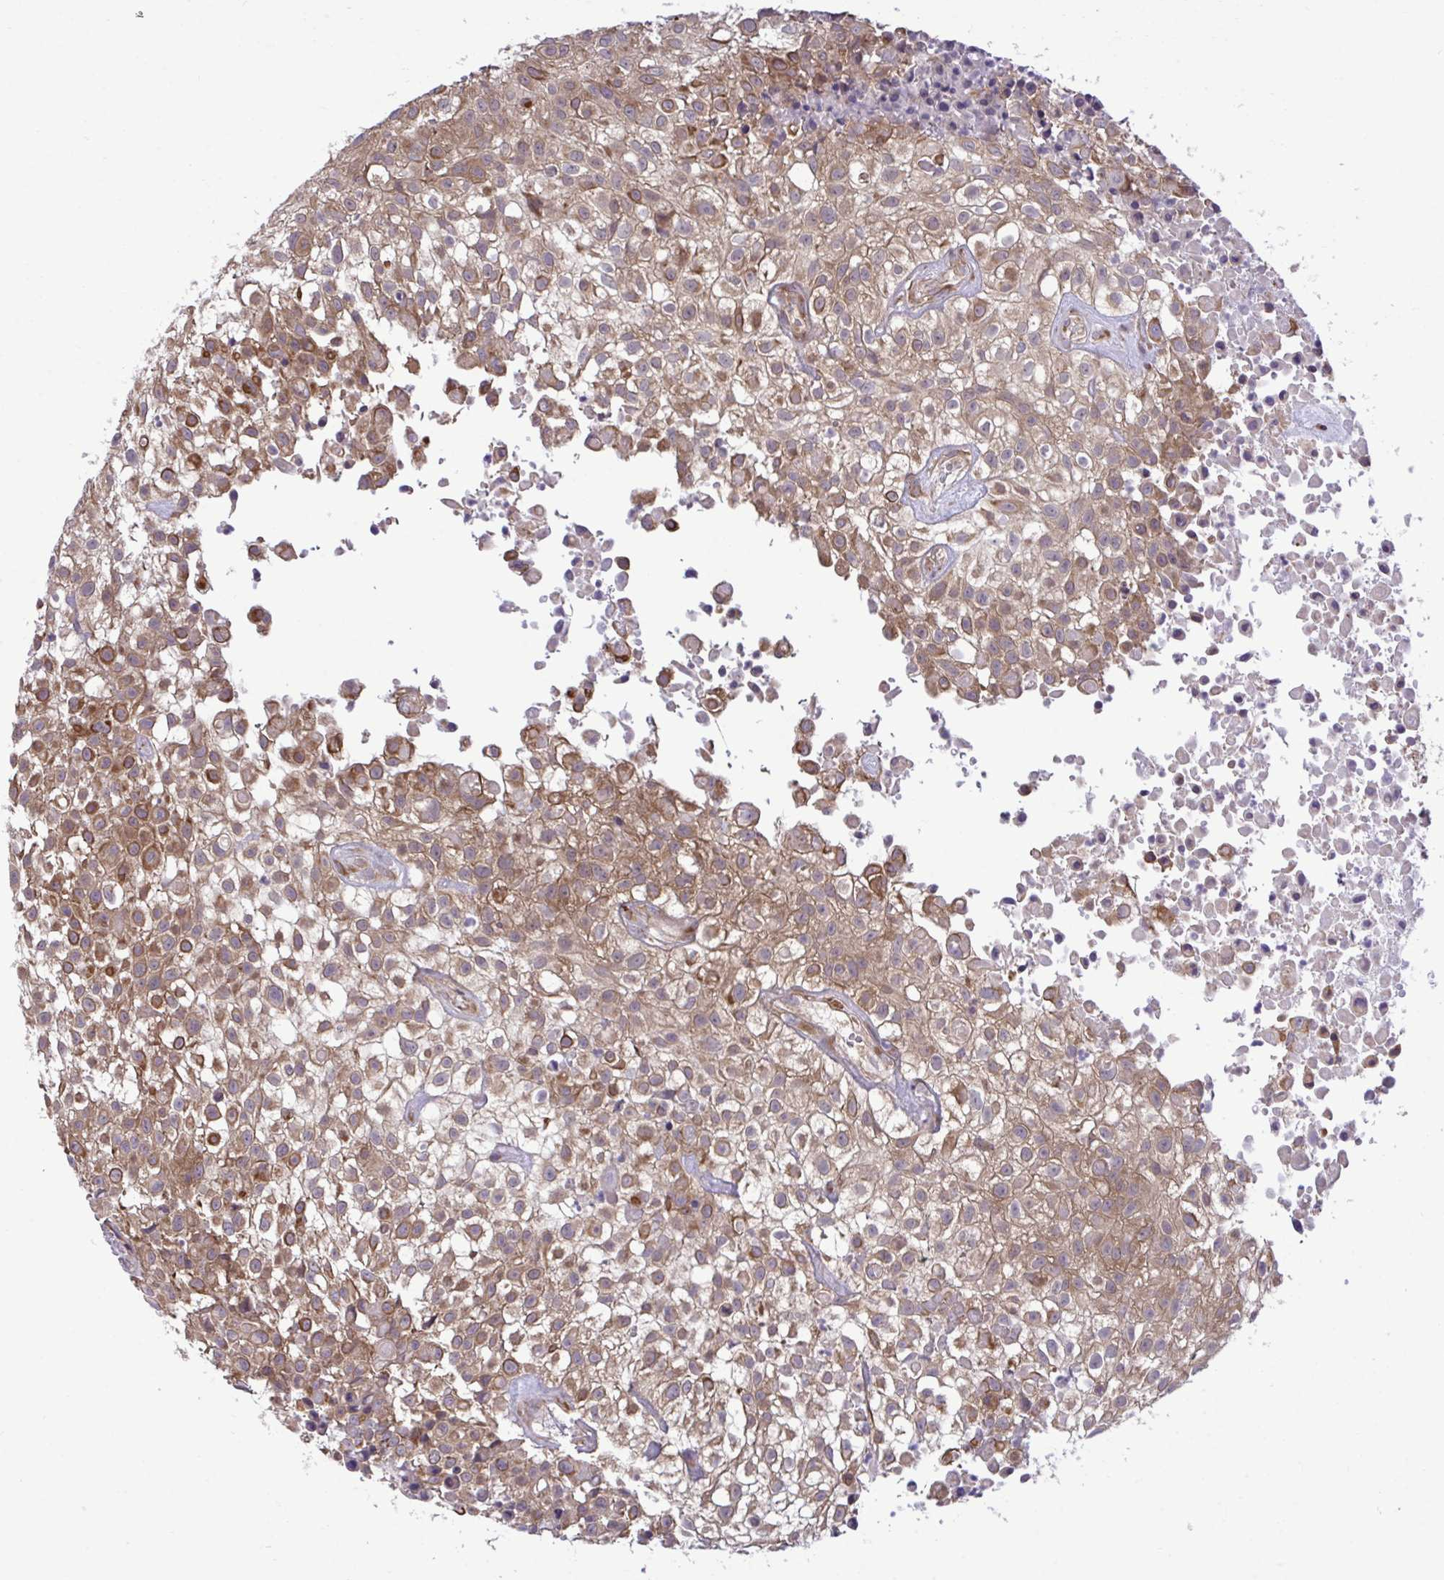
{"staining": {"intensity": "moderate", "quantity": ">75%", "location": "cytoplasmic/membranous"}, "tissue": "urothelial cancer", "cell_type": "Tumor cells", "image_type": "cancer", "snomed": [{"axis": "morphology", "description": "Urothelial carcinoma, High grade"}, {"axis": "topography", "description": "Urinary bladder"}], "caption": "High-grade urothelial carcinoma stained with a brown dye demonstrates moderate cytoplasmic/membranous positive expression in about >75% of tumor cells.", "gene": "RPS15", "patient": {"sex": "male", "age": 56}}